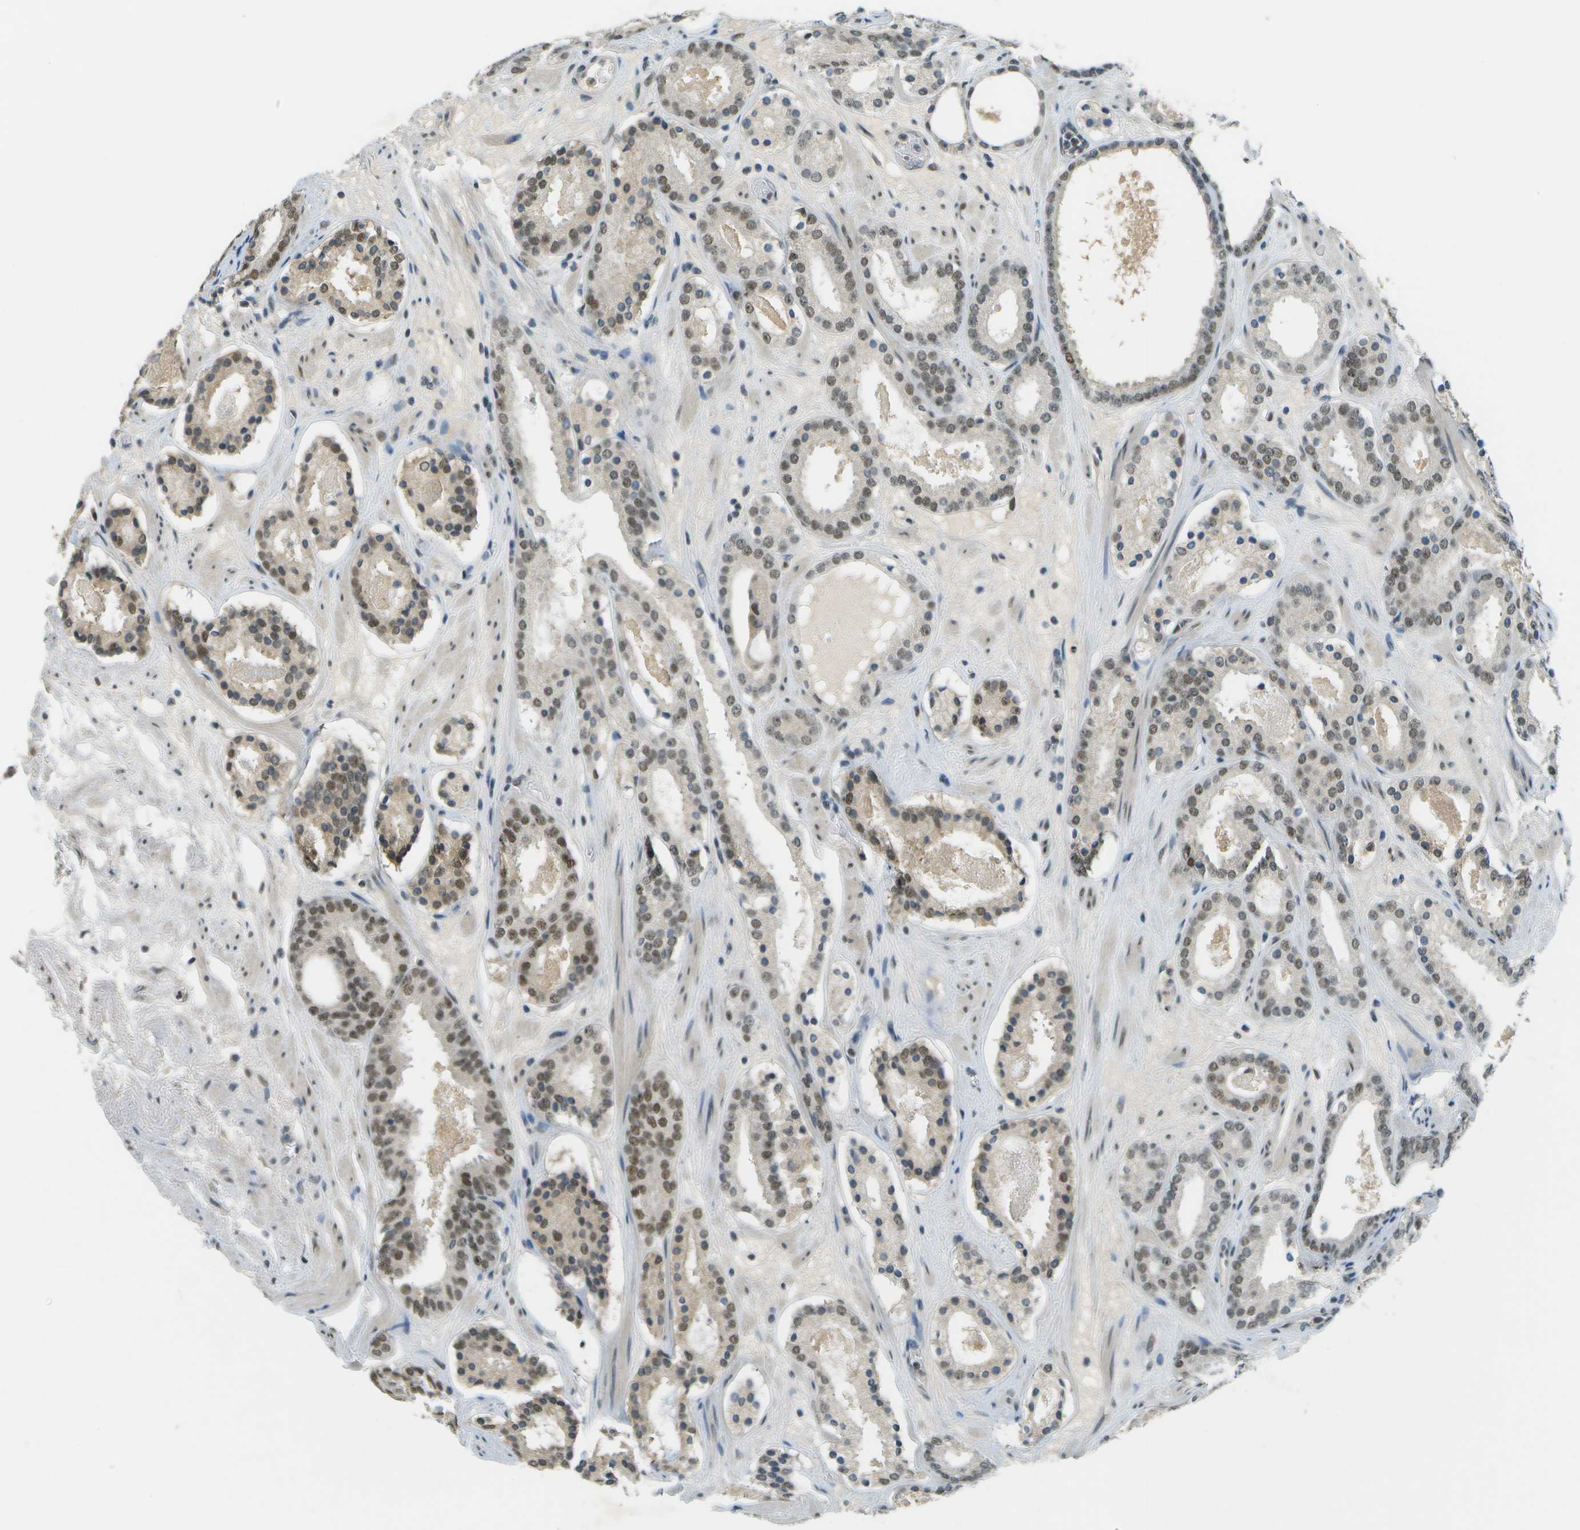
{"staining": {"intensity": "moderate", "quantity": ">75%", "location": "nuclear"}, "tissue": "prostate cancer", "cell_type": "Tumor cells", "image_type": "cancer", "snomed": [{"axis": "morphology", "description": "Adenocarcinoma, Low grade"}, {"axis": "topography", "description": "Prostate"}], "caption": "Prostate low-grade adenocarcinoma stained with immunohistochemistry demonstrates moderate nuclear staining in approximately >75% of tumor cells.", "gene": "CBX5", "patient": {"sex": "male", "age": 69}}